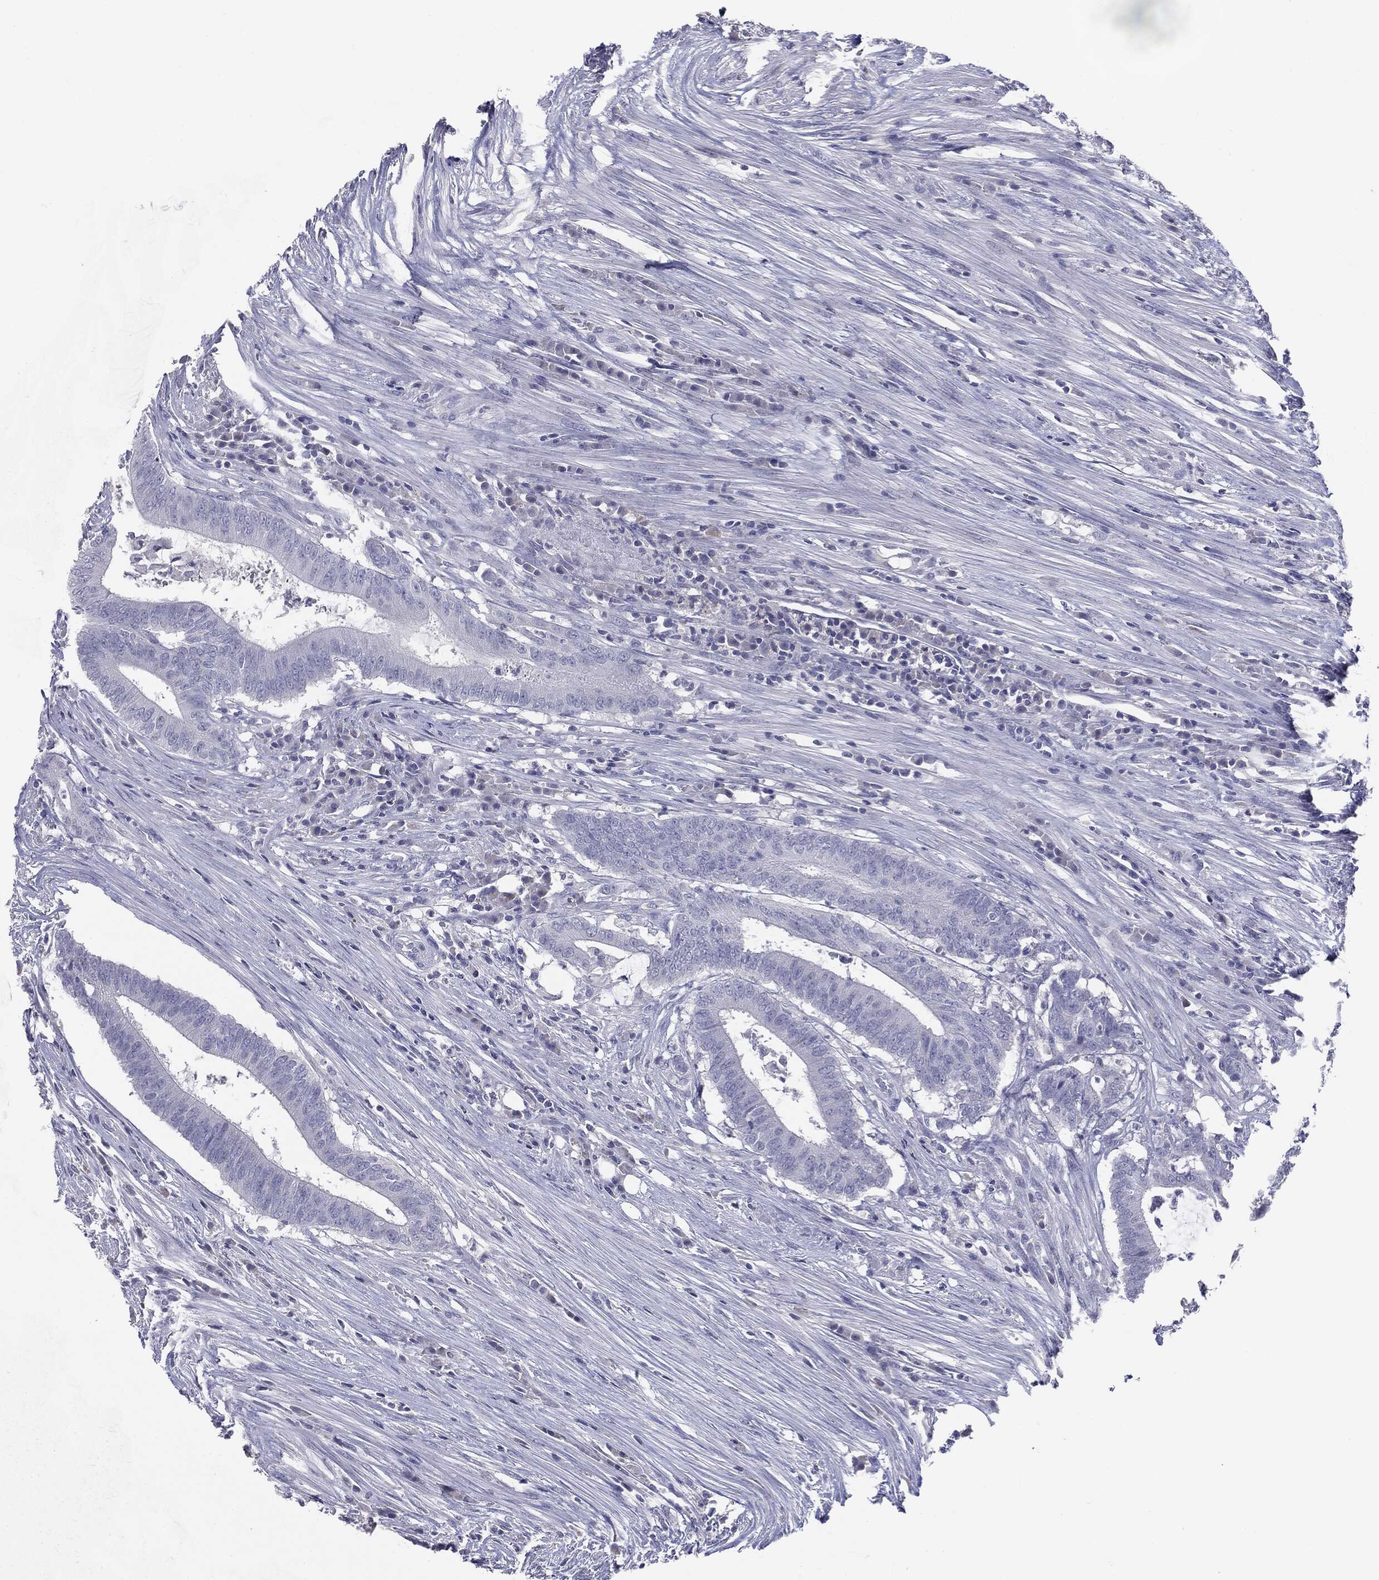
{"staining": {"intensity": "negative", "quantity": "none", "location": "none"}, "tissue": "colorectal cancer", "cell_type": "Tumor cells", "image_type": "cancer", "snomed": [{"axis": "morphology", "description": "Adenocarcinoma, NOS"}, {"axis": "topography", "description": "Colon"}], "caption": "Protein analysis of colorectal cancer demonstrates no significant staining in tumor cells. (Stains: DAB (3,3'-diaminobenzidine) immunohistochemistry with hematoxylin counter stain, Microscopy: brightfield microscopy at high magnification).", "gene": "SERPINB4", "patient": {"sex": "female", "age": 43}}